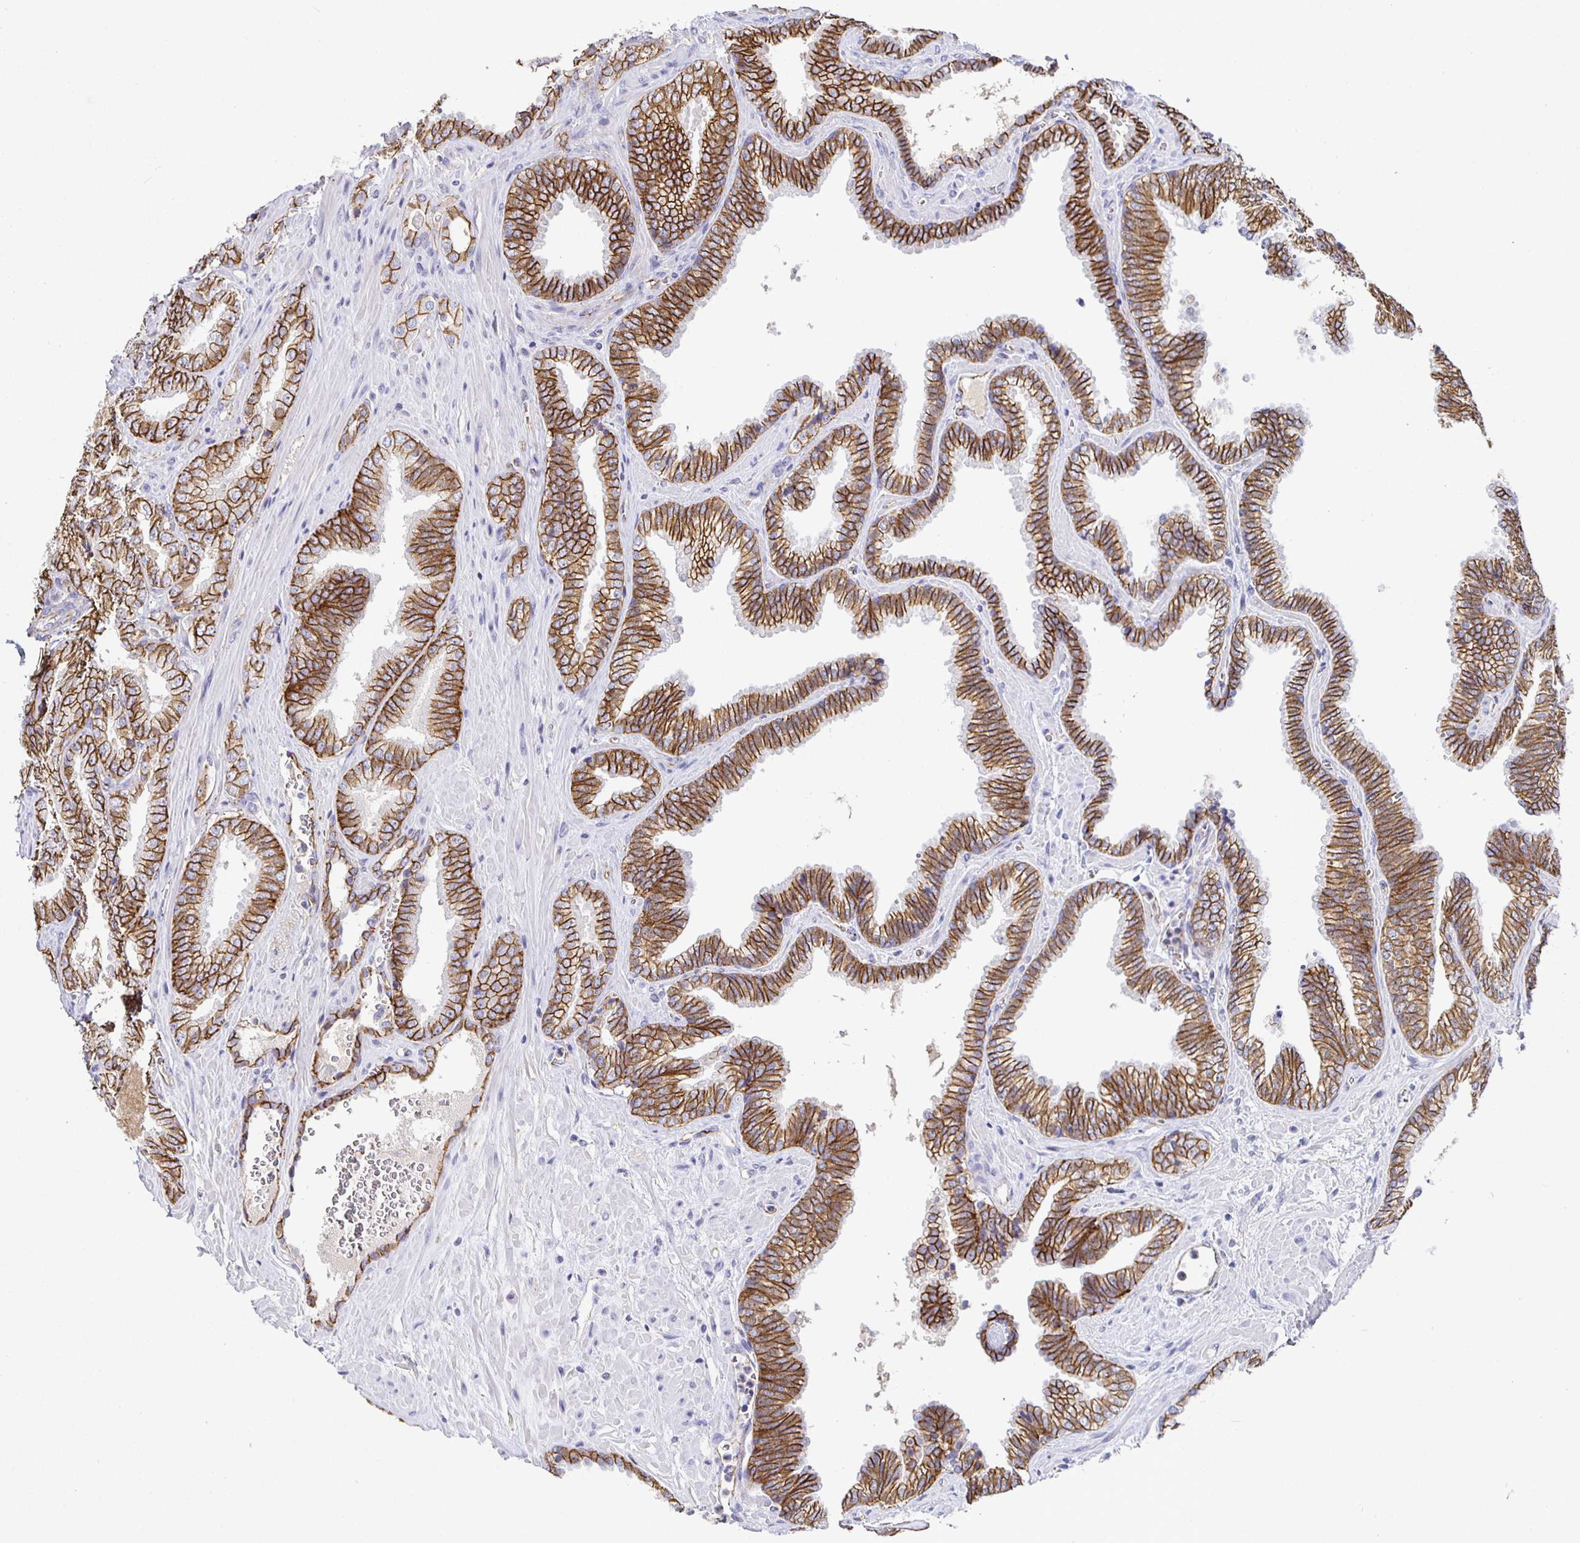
{"staining": {"intensity": "strong", "quantity": ">75%", "location": "cytoplasmic/membranous"}, "tissue": "prostate cancer", "cell_type": "Tumor cells", "image_type": "cancer", "snomed": [{"axis": "morphology", "description": "Adenocarcinoma, High grade"}, {"axis": "topography", "description": "Prostate"}], "caption": "High-power microscopy captured an immunohistochemistry micrograph of prostate adenocarcinoma (high-grade), revealing strong cytoplasmic/membranous staining in approximately >75% of tumor cells. The staining was performed using DAB (3,3'-diaminobenzidine) to visualize the protein expression in brown, while the nuclei were stained in blue with hematoxylin (Magnification: 20x).", "gene": "PIWIL3", "patient": {"sex": "male", "age": 68}}